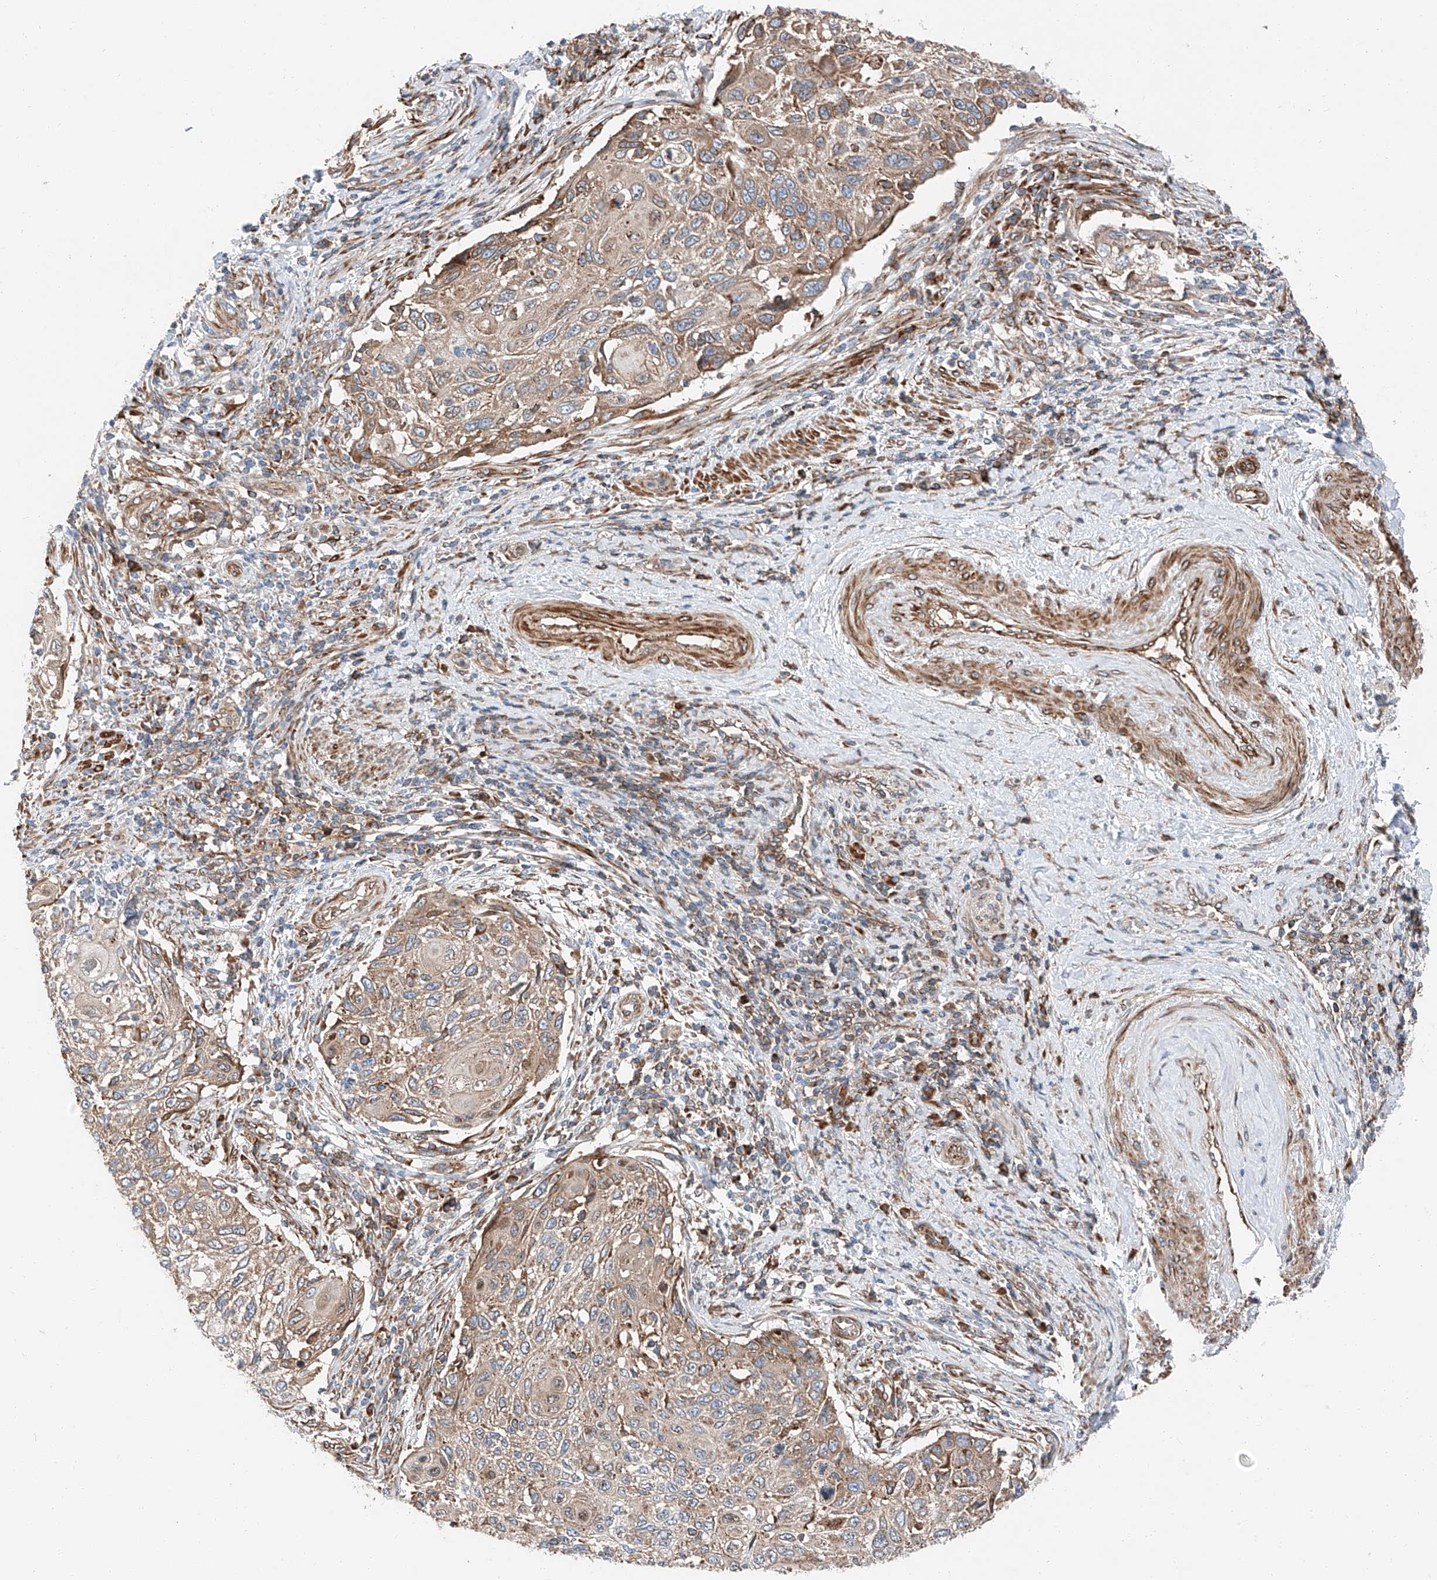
{"staining": {"intensity": "weak", "quantity": "25%-75%", "location": "cytoplasmic/membranous"}, "tissue": "cervical cancer", "cell_type": "Tumor cells", "image_type": "cancer", "snomed": [{"axis": "morphology", "description": "Squamous cell carcinoma, NOS"}, {"axis": "topography", "description": "Cervix"}], "caption": "Immunohistochemistry (IHC) (DAB (3,3'-diaminobenzidine)) staining of squamous cell carcinoma (cervical) shows weak cytoplasmic/membranous protein expression in approximately 25%-75% of tumor cells.", "gene": "ZC3H15", "patient": {"sex": "female", "age": 70}}